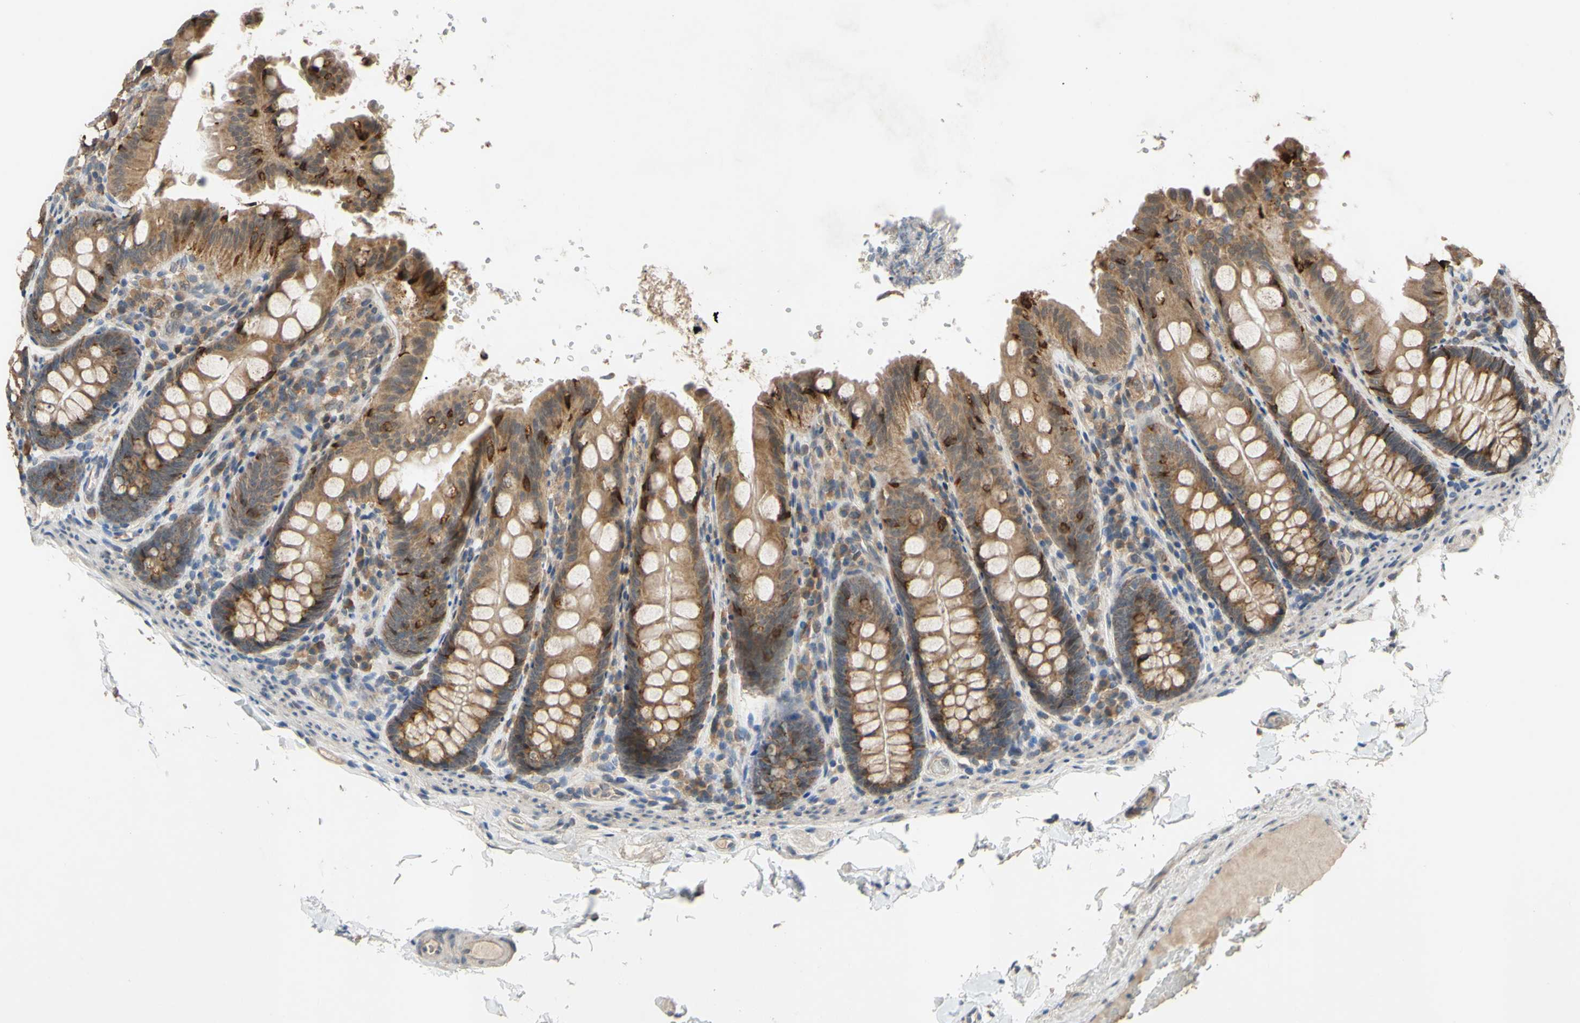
{"staining": {"intensity": "weak", "quantity": "25%-75%", "location": "cytoplasmic/membranous"}, "tissue": "colon", "cell_type": "Endothelial cells", "image_type": "normal", "snomed": [{"axis": "morphology", "description": "Normal tissue, NOS"}, {"axis": "topography", "description": "Colon"}], "caption": "Protein staining of benign colon demonstrates weak cytoplasmic/membranous staining in about 25%-75% of endothelial cells. (Stains: DAB (3,3'-diaminobenzidine) in brown, nuclei in blue, Microscopy: brightfield microscopy at high magnification).", "gene": "CD164", "patient": {"sex": "female", "age": 61}}